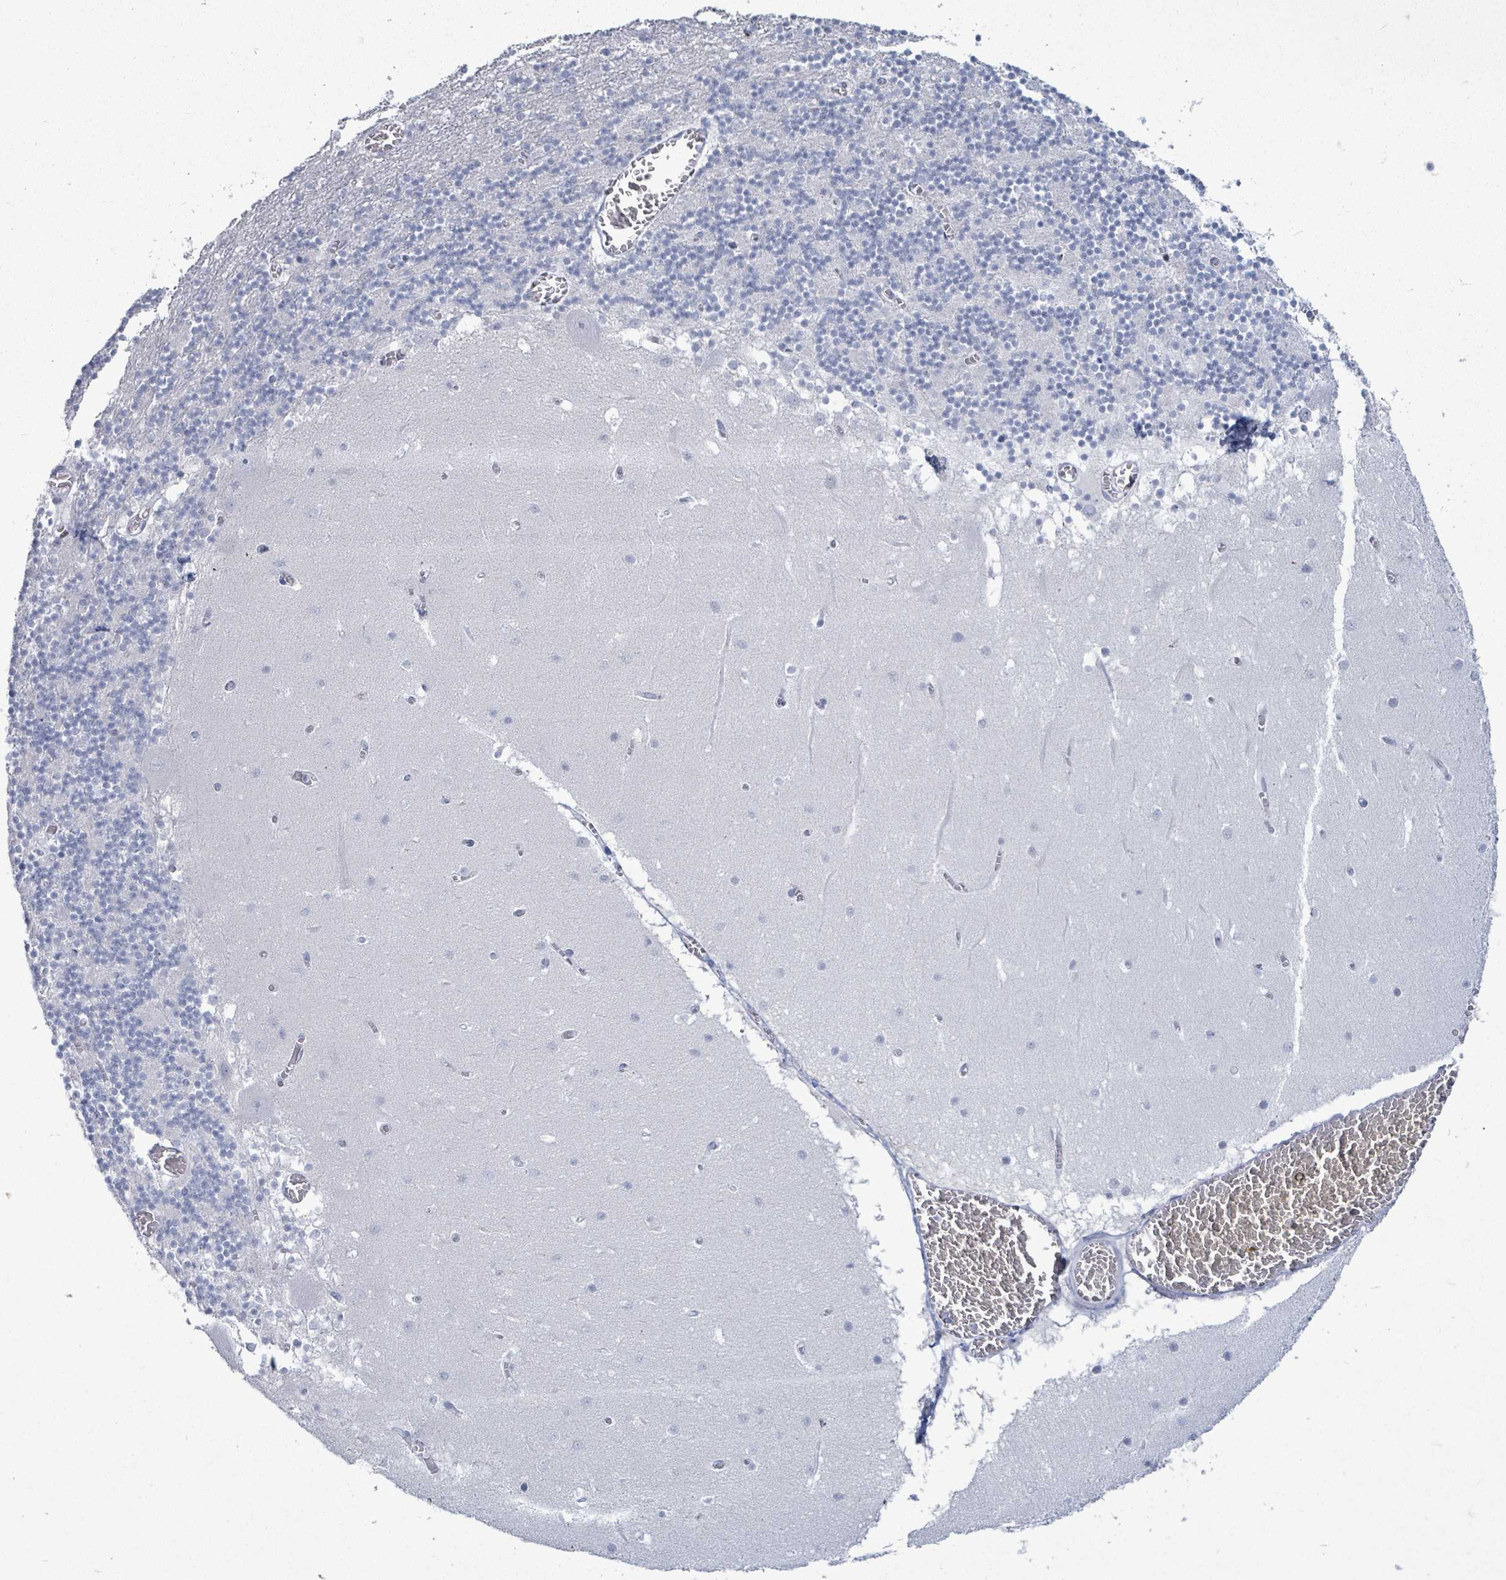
{"staining": {"intensity": "negative", "quantity": "none", "location": "none"}, "tissue": "cerebellum", "cell_type": "Cells in granular layer", "image_type": "normal", "snomed": [{"axis": "morphology", "description": "Normal tissue, NOS"}, {"axis": "topography", "description": "Cerebellum"}], "caption": "IHC histopathology image of unremarkable cerebellum: human cerebellum stained with DAB displays no significant protein expression in cells in granular layer. Nuclei are stained in blue.", "gene": "MALL", "patient": {"sex": "female", "age": 28}}